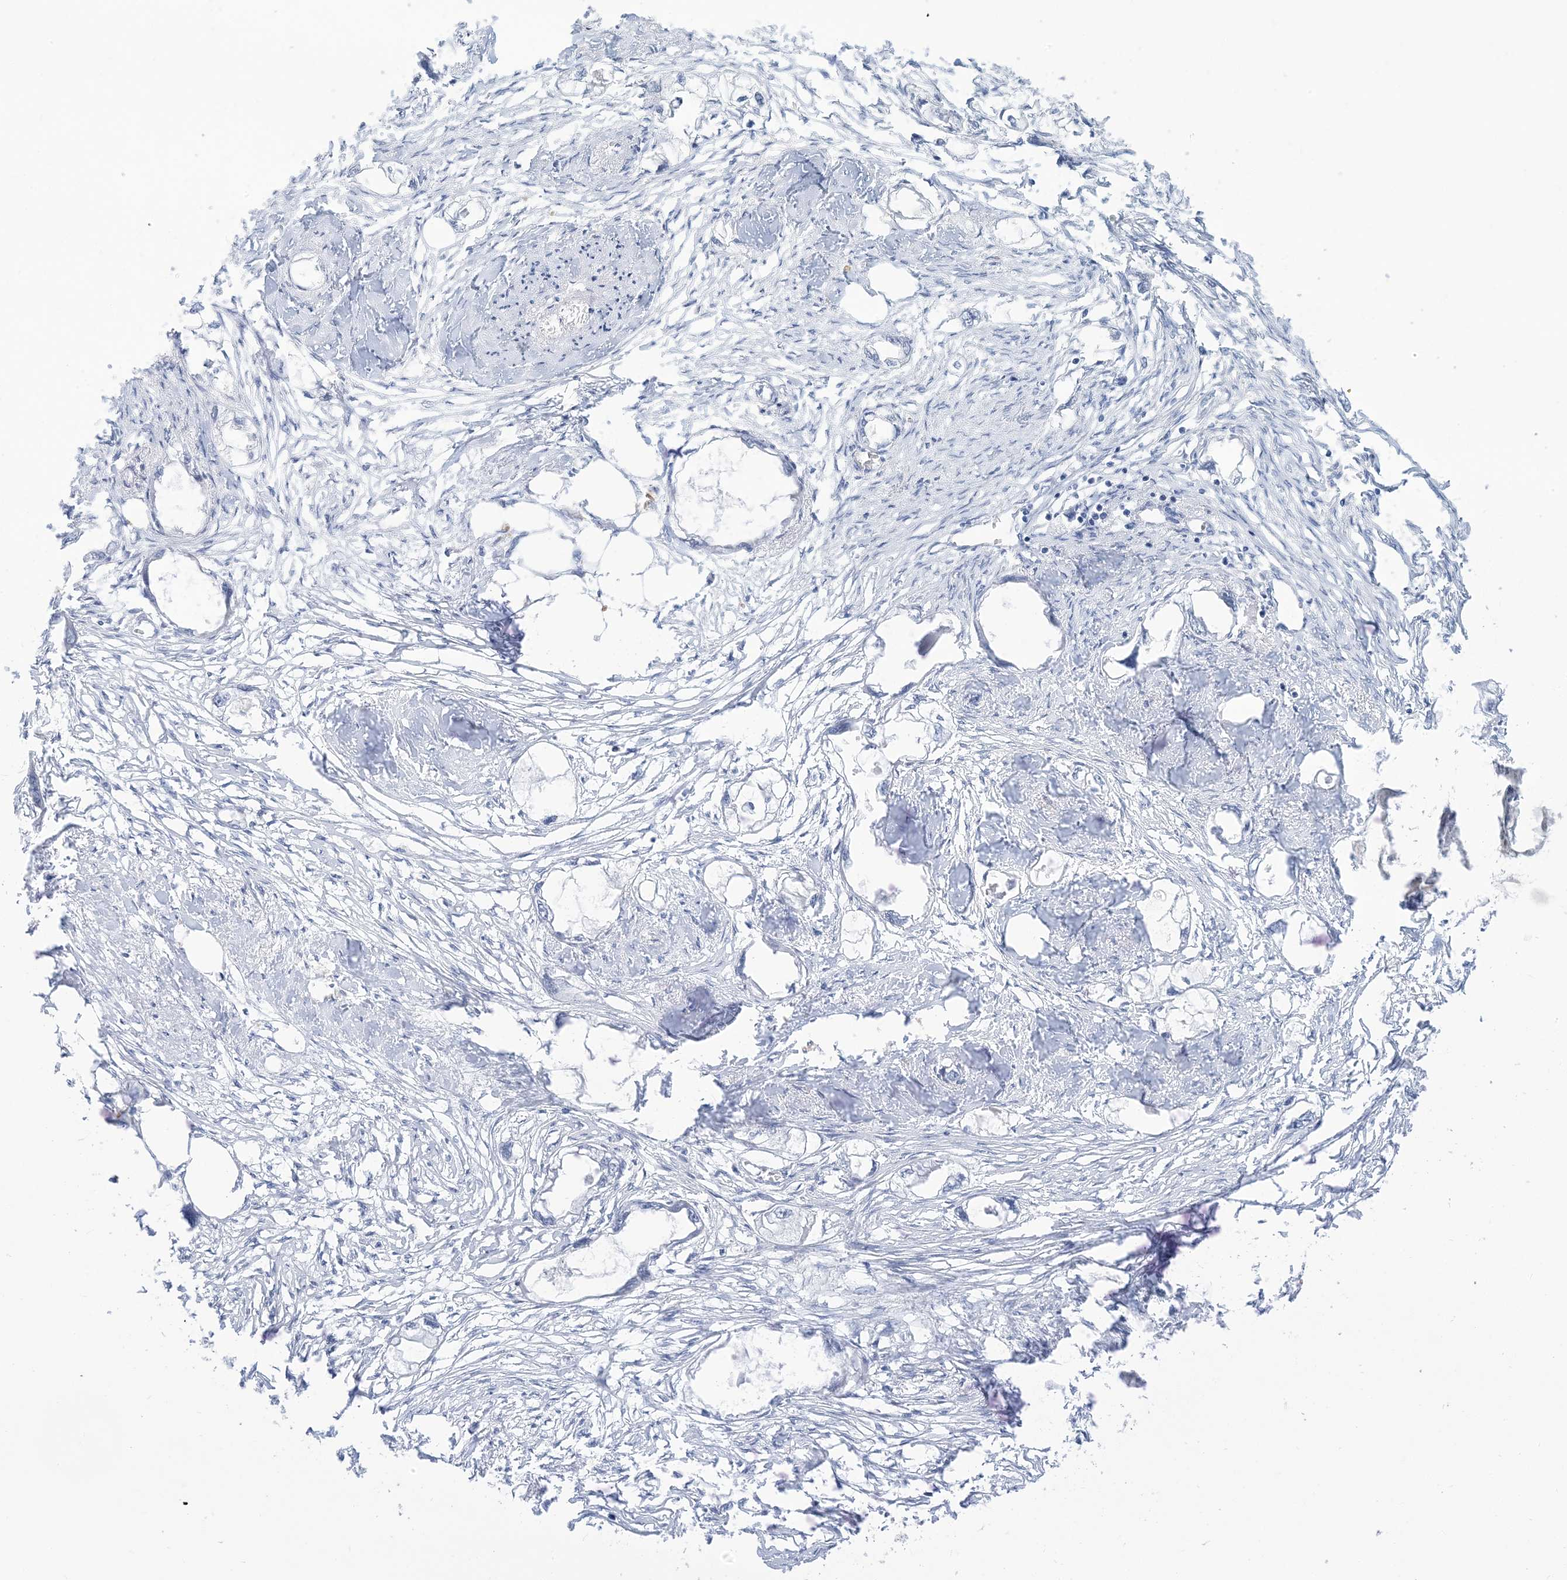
{"staining": {"intensity": "negative", "quantity": "none", "location": "none"}, "tissue": "endometrial cancer", "cell_type": "Tumor cells", "image_type": "cancer", "snomed": [{"axis": "morphology", "description": "Adenocarcinoma, NOS"}, {"axis": "morphology", "description": "Adenocarcinoma, metastatic, NOS"}, {"axis": "topography", "description": "Adipose tissue"}, {"axis": "topography", "description": "Endometrium"}], "caption": "The IHC photomicrograph has no significant staining in tumor cells of endometrial cancer (metastatic adenocarcinoma) tissue.", "gene": "IL36B", "patient": {"sex": "female", "age": 67}}